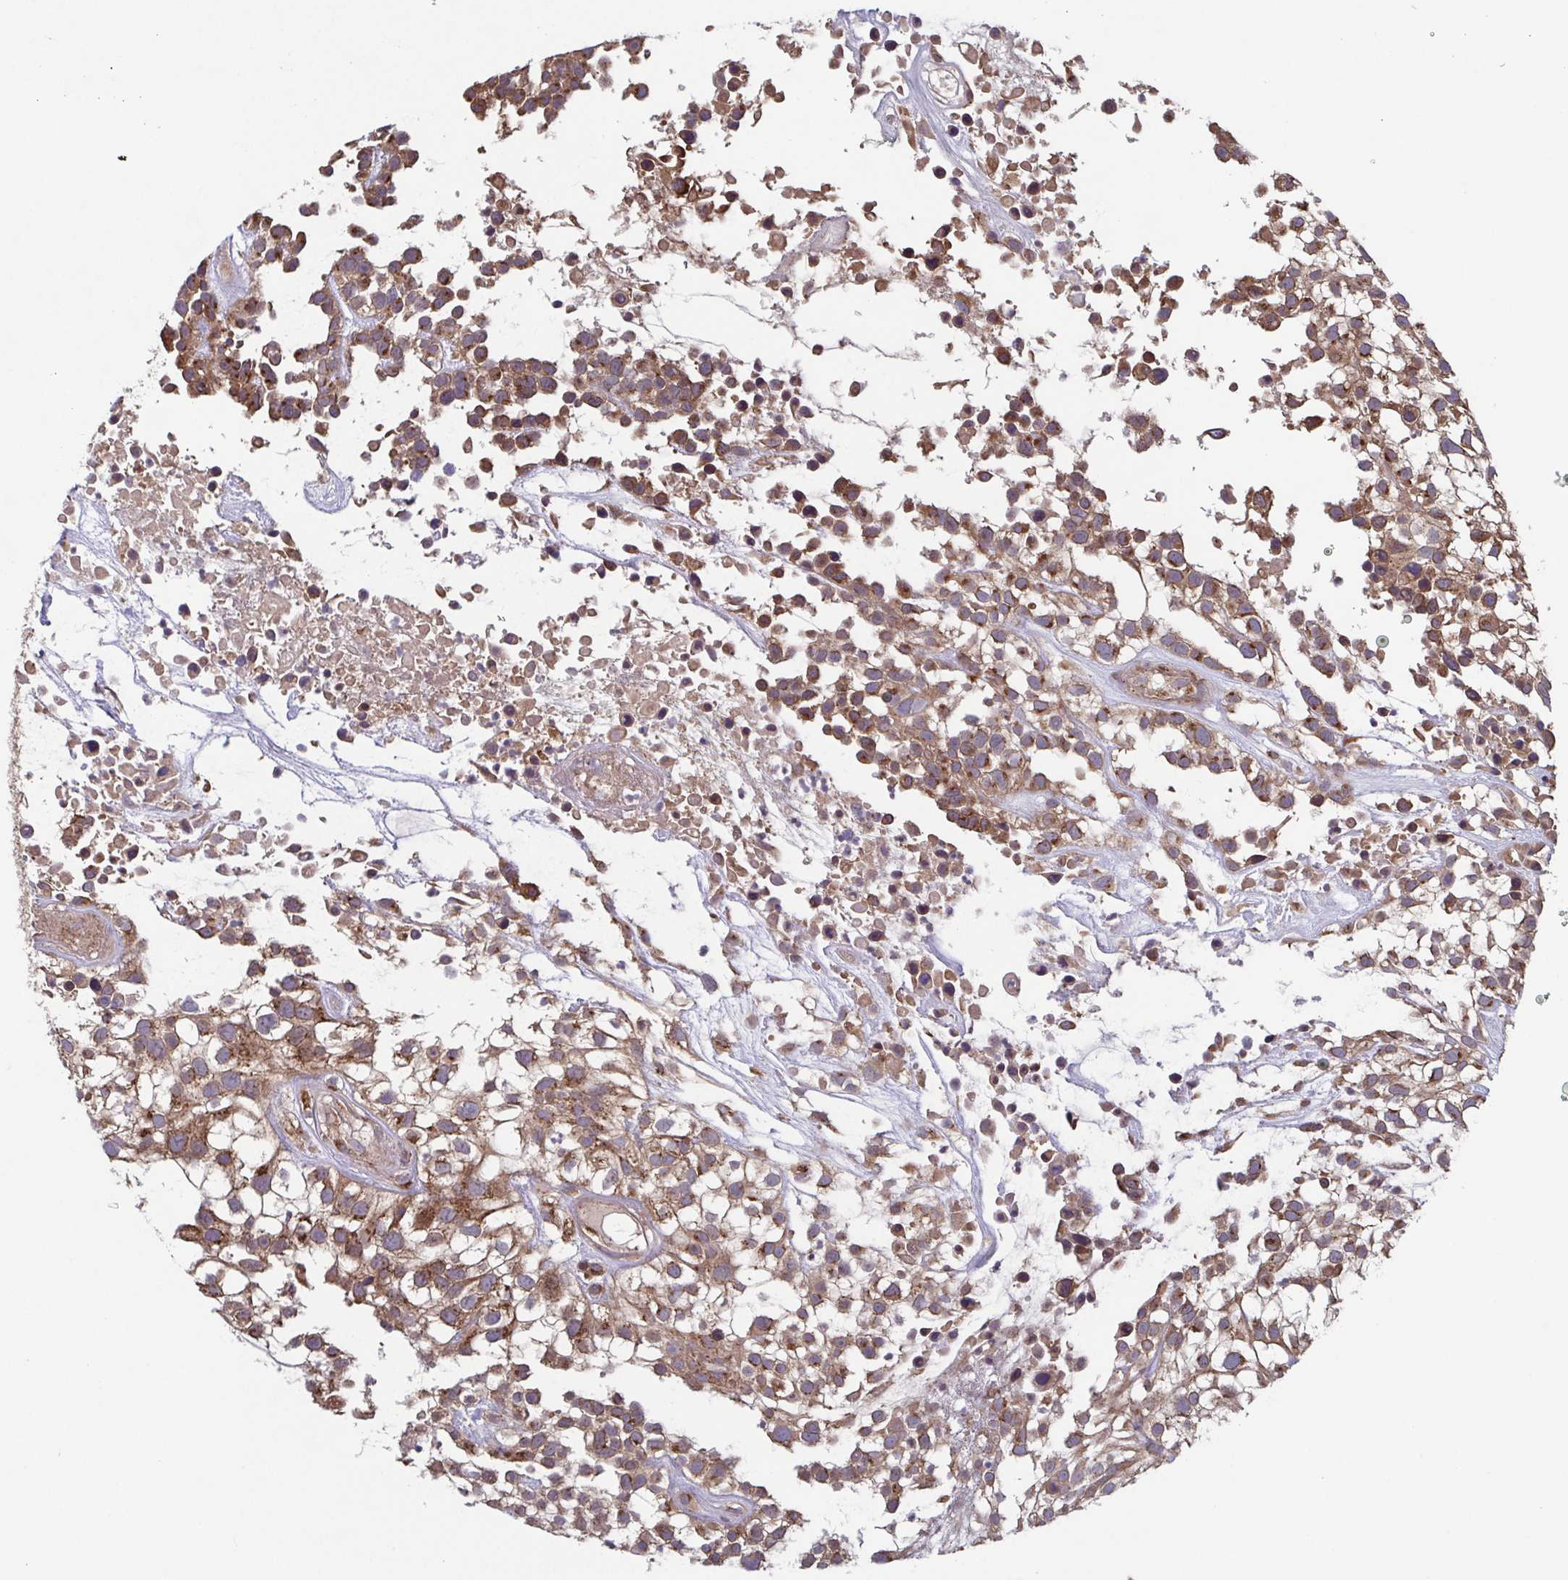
{"staining": {"intensity": "moderate", "quantity": ">75%", "location": "cytoplasmic/membranous"}, "tissue": "urothelial cancer", "cell_type": "Tumor cells", "image_type": "cancer", "snomed": [{"axis": "morphology", "description": "Urothelial carcinoma, High grade"}, {"axis": "topography", "description": "Urinary bladder"}], "caption": "This photomicrograph displays immunohistochemistry staining of human urothelial cancer, with medium moderate cytoplasmic/membranous expression in approximately >75% of tumor cells.", "gene": "COPB1", "patient": {"sex": "male", "age": 56}}